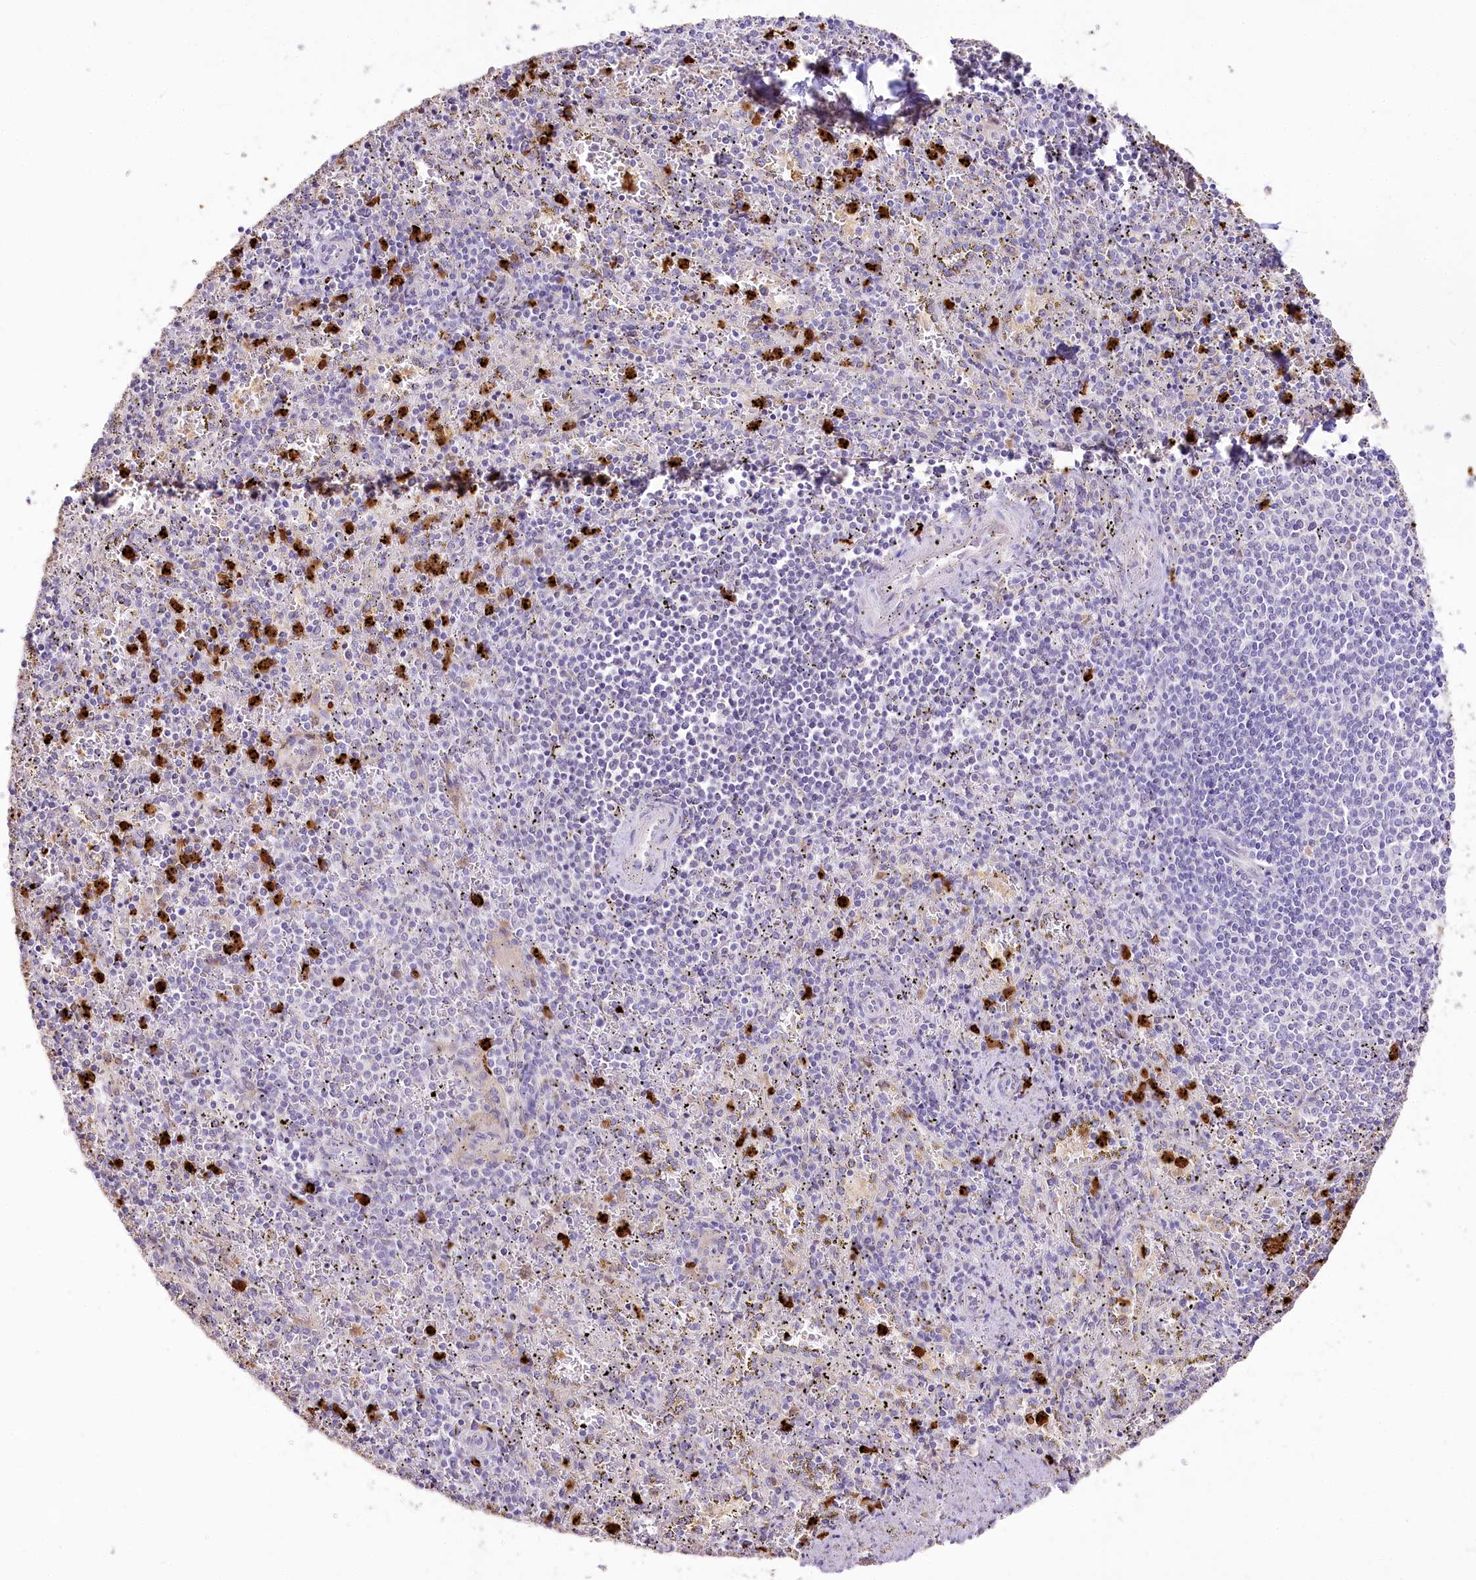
{"staining": {"intensity": "strong", "quantity": "25%-75%", "location": "cytoplasmic/membranous"}, "tissue": "spleen", "cell_type": "Cells in red pulp", "image_type": "normal", "snomed": [{"axis": "morphology", "description": "Normal tissue, NOS"}, {"axis": "topography", "description": "Spleen"}], "caption": "A high amount of strong cytoplasmic/membranous positivity is identified in about 25%-75% of cells in red pulp in unremarkable spleen.", "gene": "DPYD", "patient": {"sex": "male", "age": 11}}